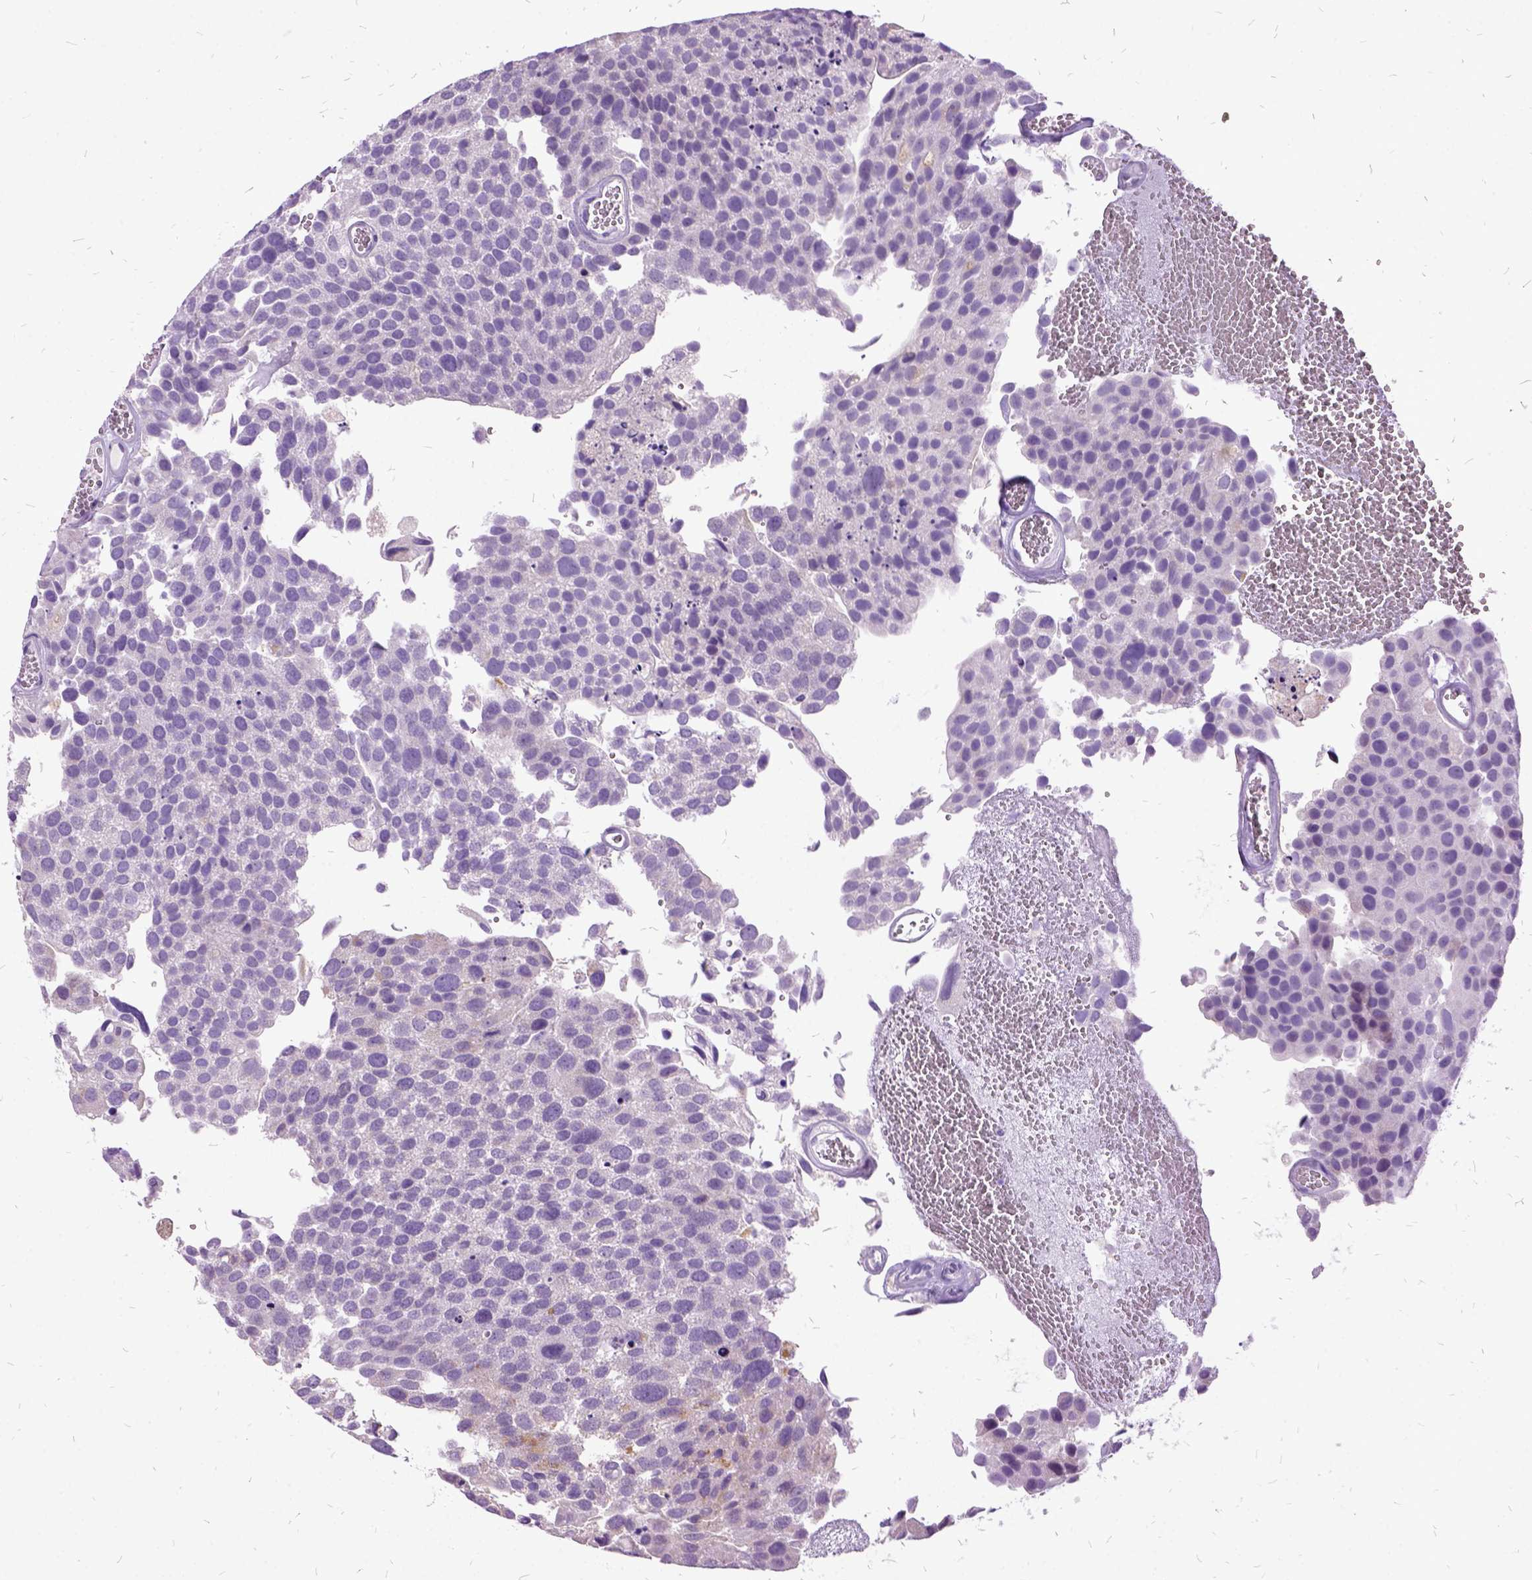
{"staining": {"intensity": "negative", "quantity": "none", "location": "none"}, "tissue": "urothelial cancer", "cell_type": "Tumor cells", "image_type": "cancer", "snomed": [{"axis": "morphology", "description": "Urothelial carcinoma, Low grade"}, {"axis": "topography", "description": "Urinary bladder"}], "caption": "The histopathology image shows no significant expression in tumor cells of urothelial cancer.", "gene": "MME", "patient": {"sex": "female", "age": 69}}